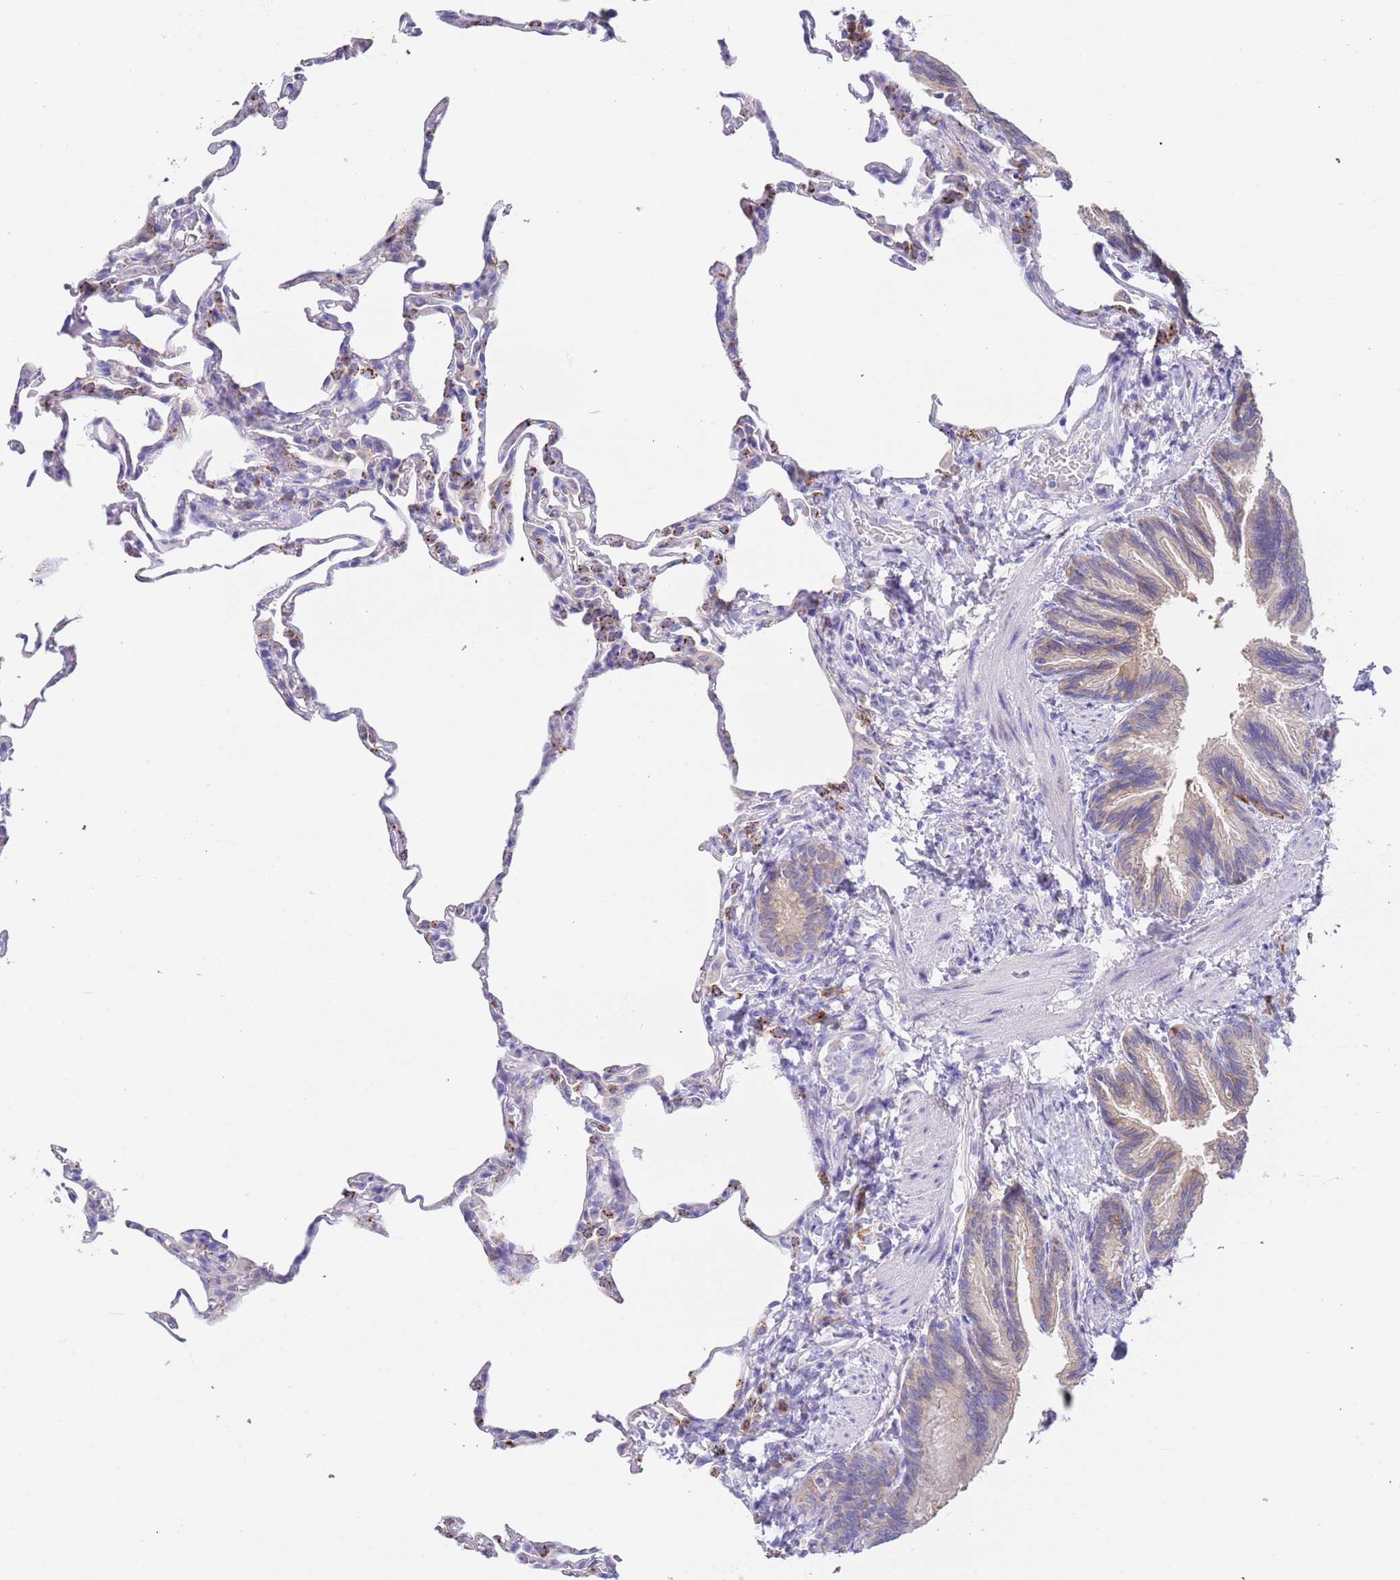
{"staining": {"intensity": "moderate", "quantity": "<25%", "location": "cytoplasmic/membranous"}, "tissue": "lung", "cell_type": "Alveolar cells", "image_type": "normal", "snomed": [{"axis": "morphology", "description": "Normal tissue, NOS"}, {"axis": "topography", "description": "Lung"}], "caption": "Human lung stained for a protein (brown) exhibits moderate cytoplasmic/membranous positive expression in approximately <25% of alveolar cells.", "gene": "TYW1B", "patient": {"sex": "male", "age": 20}}